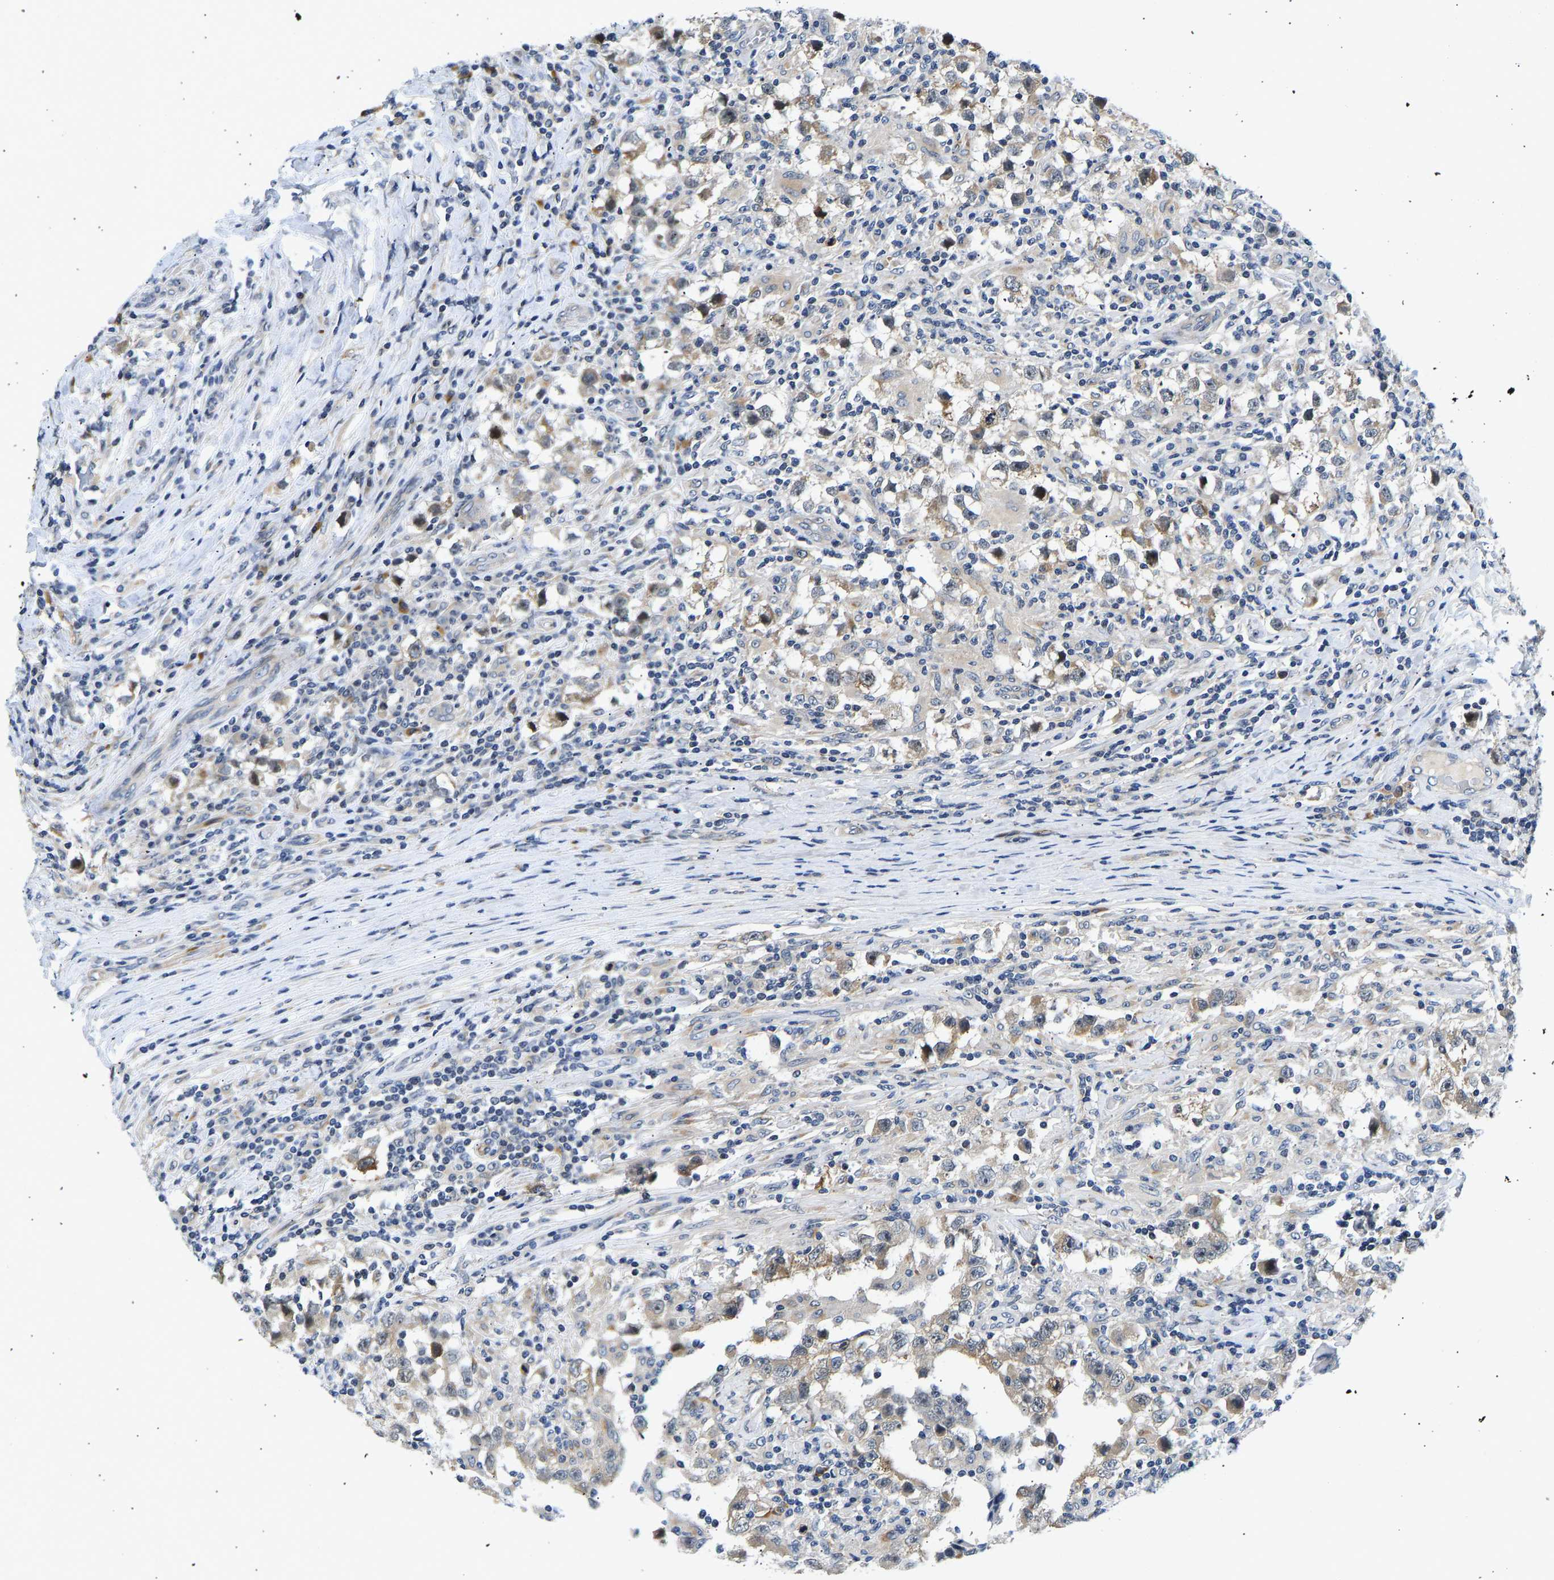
{"staining": {"intensity": "weak", "quantity": "<25%", "location": "cytoplasmic/membranous"}, "tissue": "testis cancer", "cell_type": "Tumor cells", "image_type": "cancer", "snomed": [{"axis": "morphology", "description": "Carcinoma, Embryonal, NOS"}, {"axis": "topography", "description": "Testis"}], "caption": "An immunohistochemistry histopathology image of testis cancer is shown. There is no staining in tumor cells of testis cancer.", "gene": "RESF1", "patient": {"sex": "male", "age": 21}}